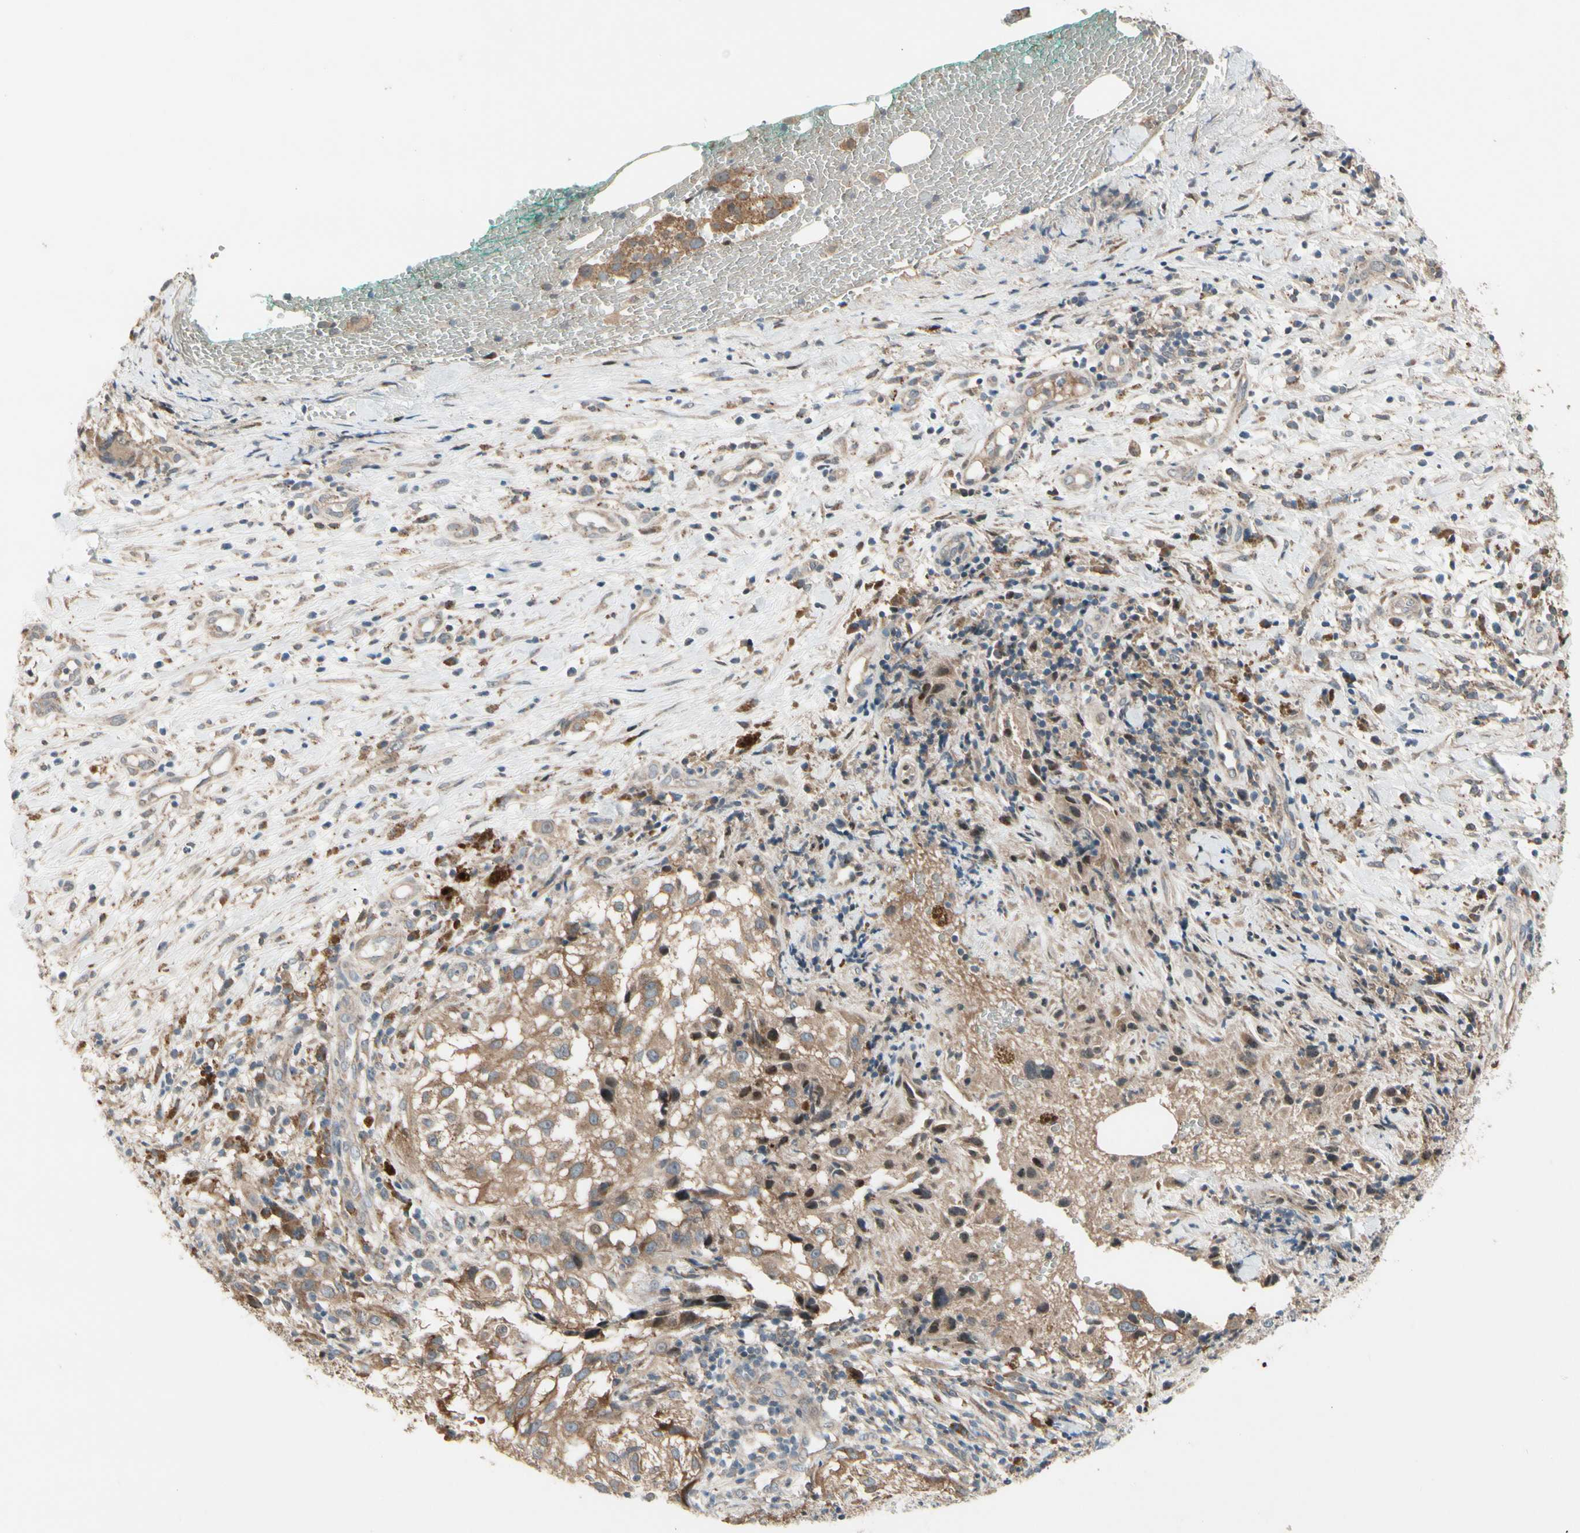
{"staining": {"intensity": "moderate", "quantity": ">75%", "location": "cytoplasmic/membranous"}, "tissue": "melanoma", "cell_type": "Tumor cells", "image_type": "cancer", "snomed": [{"axis": "morphology", "description": "Necrosis, NOS"}, {"axis": "morphology", "description": "Malignant melanoma, NOS"}, {"axis": "topography", "description": "Skin"}], "caption": "Melanoma tissue shows moderate cytoplasmic/membranous staining in approximately >75% of tumor cells, visualized by immunohistochemistry.", "gene": "SNX29", "patient": {"sex": "female", "age": 87}}